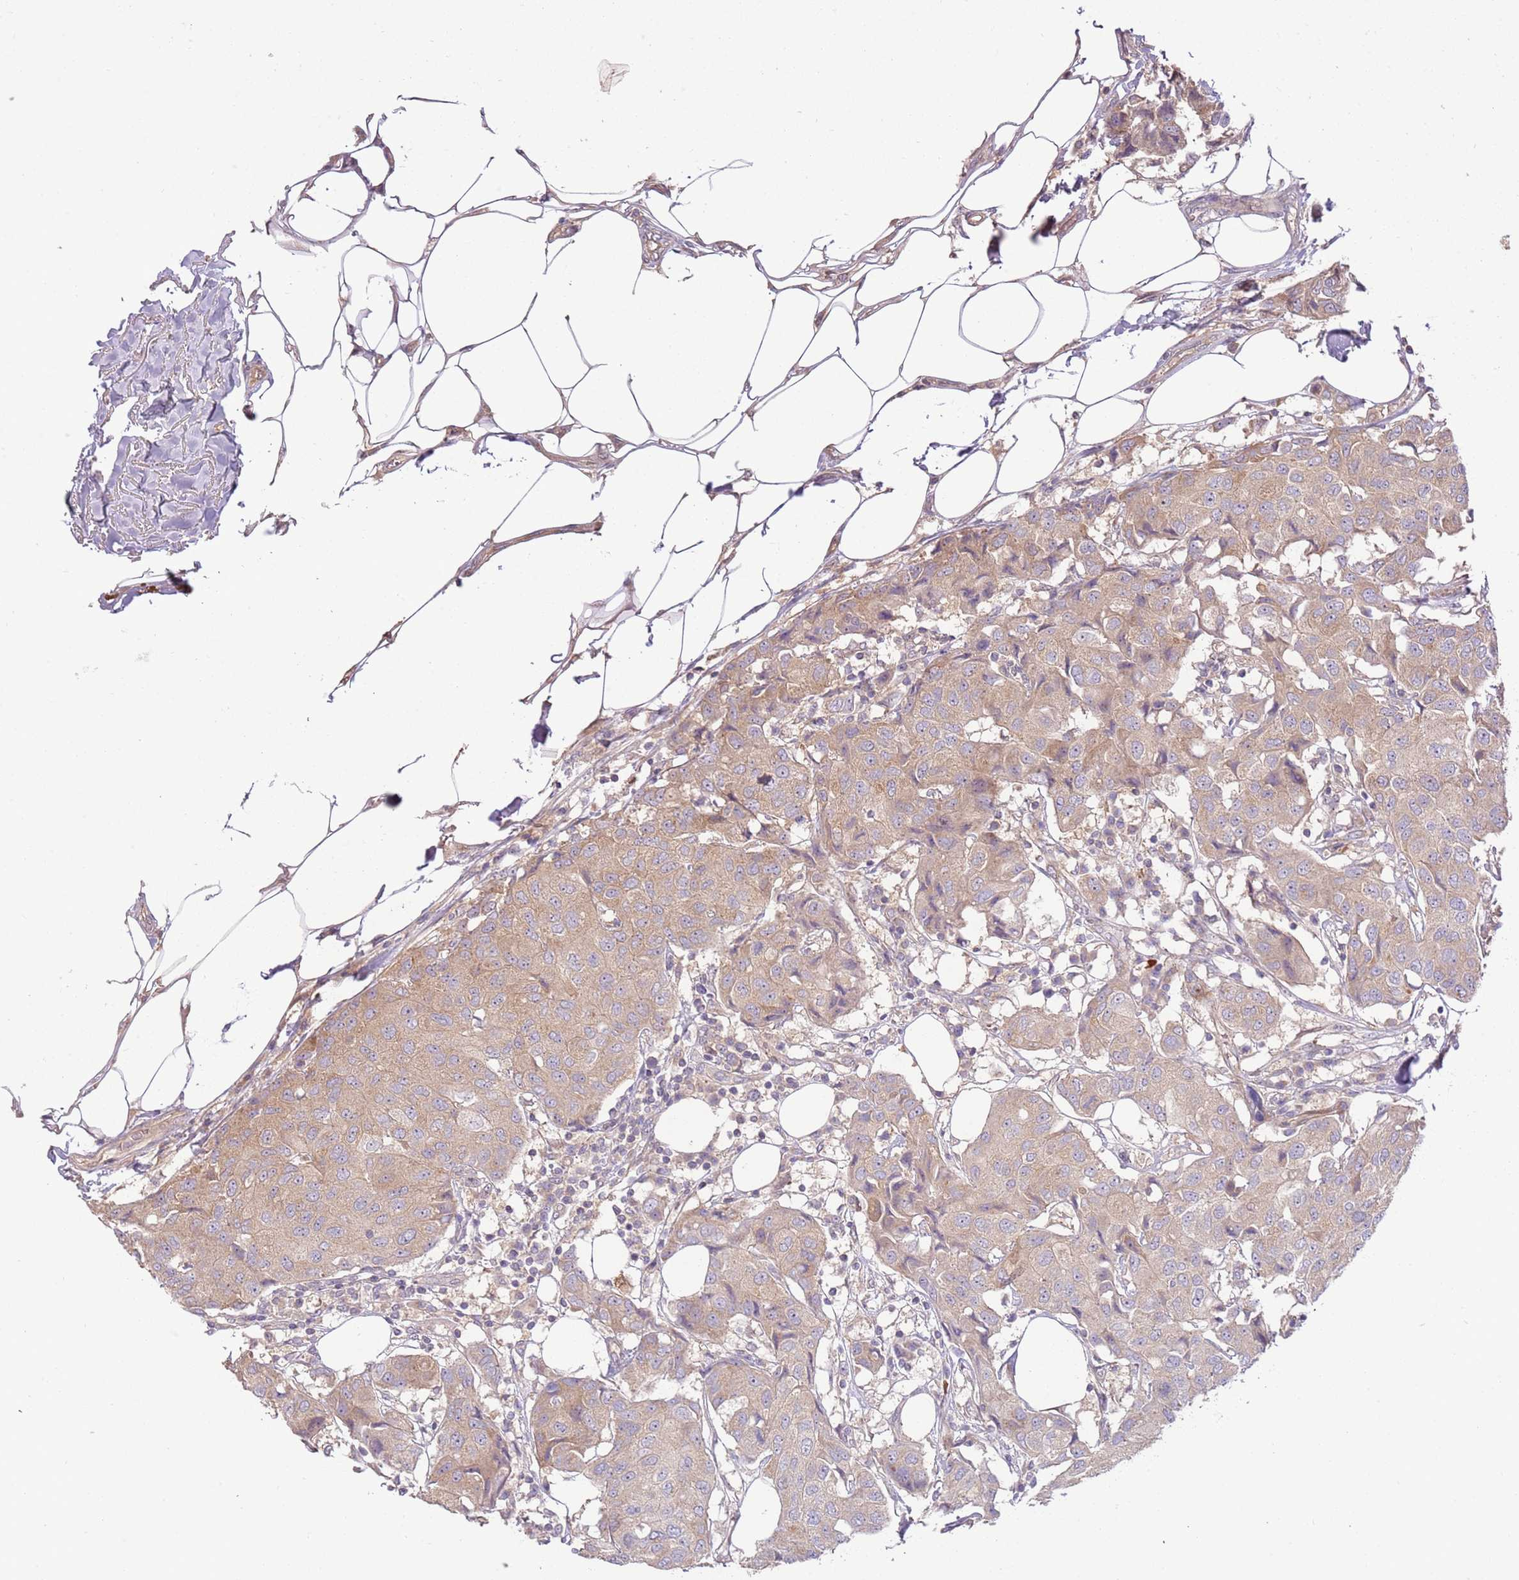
{"staining": {"intensity": "weak", "quantity": ">75%", "location": "cytoplasmic/membranous"}, "tissue": "breast cancer", "cell_type": "Tumor cells", "image_type": "cancer", "snomed": [{"axis": "morphology", "description": "Duct carcinoma"}, {"axis": "topography", "description": "Breast"}], "caption": "Protein expression analysis of breast cancer (intraductal carcinoma) displays weak cytoplasmic/membranous expression in approximately >75% of tumor cells.", "gene": "RNF128", "patient": {"sex": "female", "age": 80}}